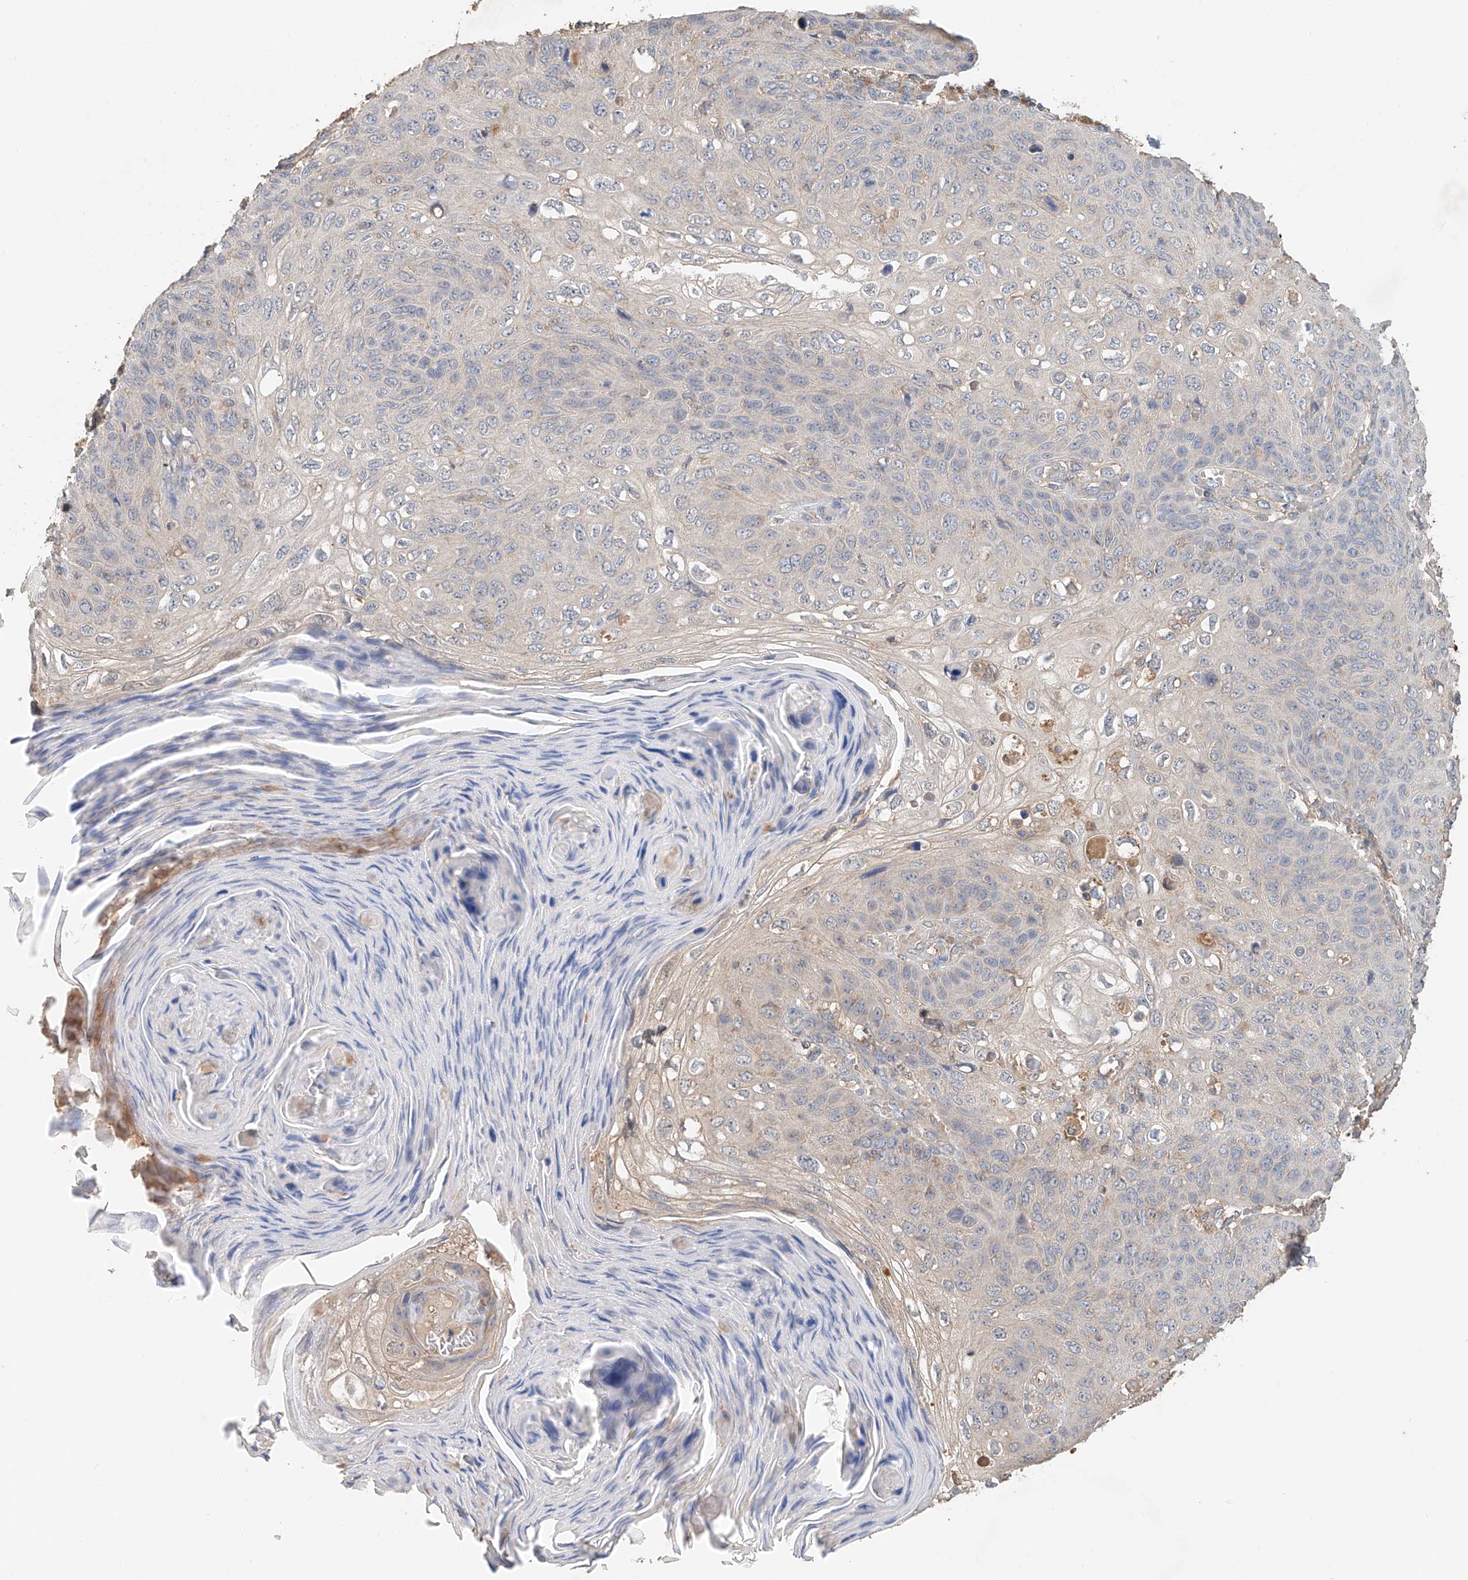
{"staining": {"intensity": "negative", "quantity": "none", "location": "none"}, "tissue": "skin cancer", "cell_type": "Tumor cells", "image_type": "cancer", "snomed": [{"axis": "morphology", "description": "Squamous cell carcinoma, NOS"}, {"axis": "topography", "description": "Skin"}], "caption": "A high-resolution photomicrograph shows immunohistochemistry staining of skin cancer (squamous cell carcinoma), which reveals no significant positivity in tumor cells. Nuclei are stained in blue.", "gene": "GNB1L", "patient": {"sex": "female", "age": 90}}